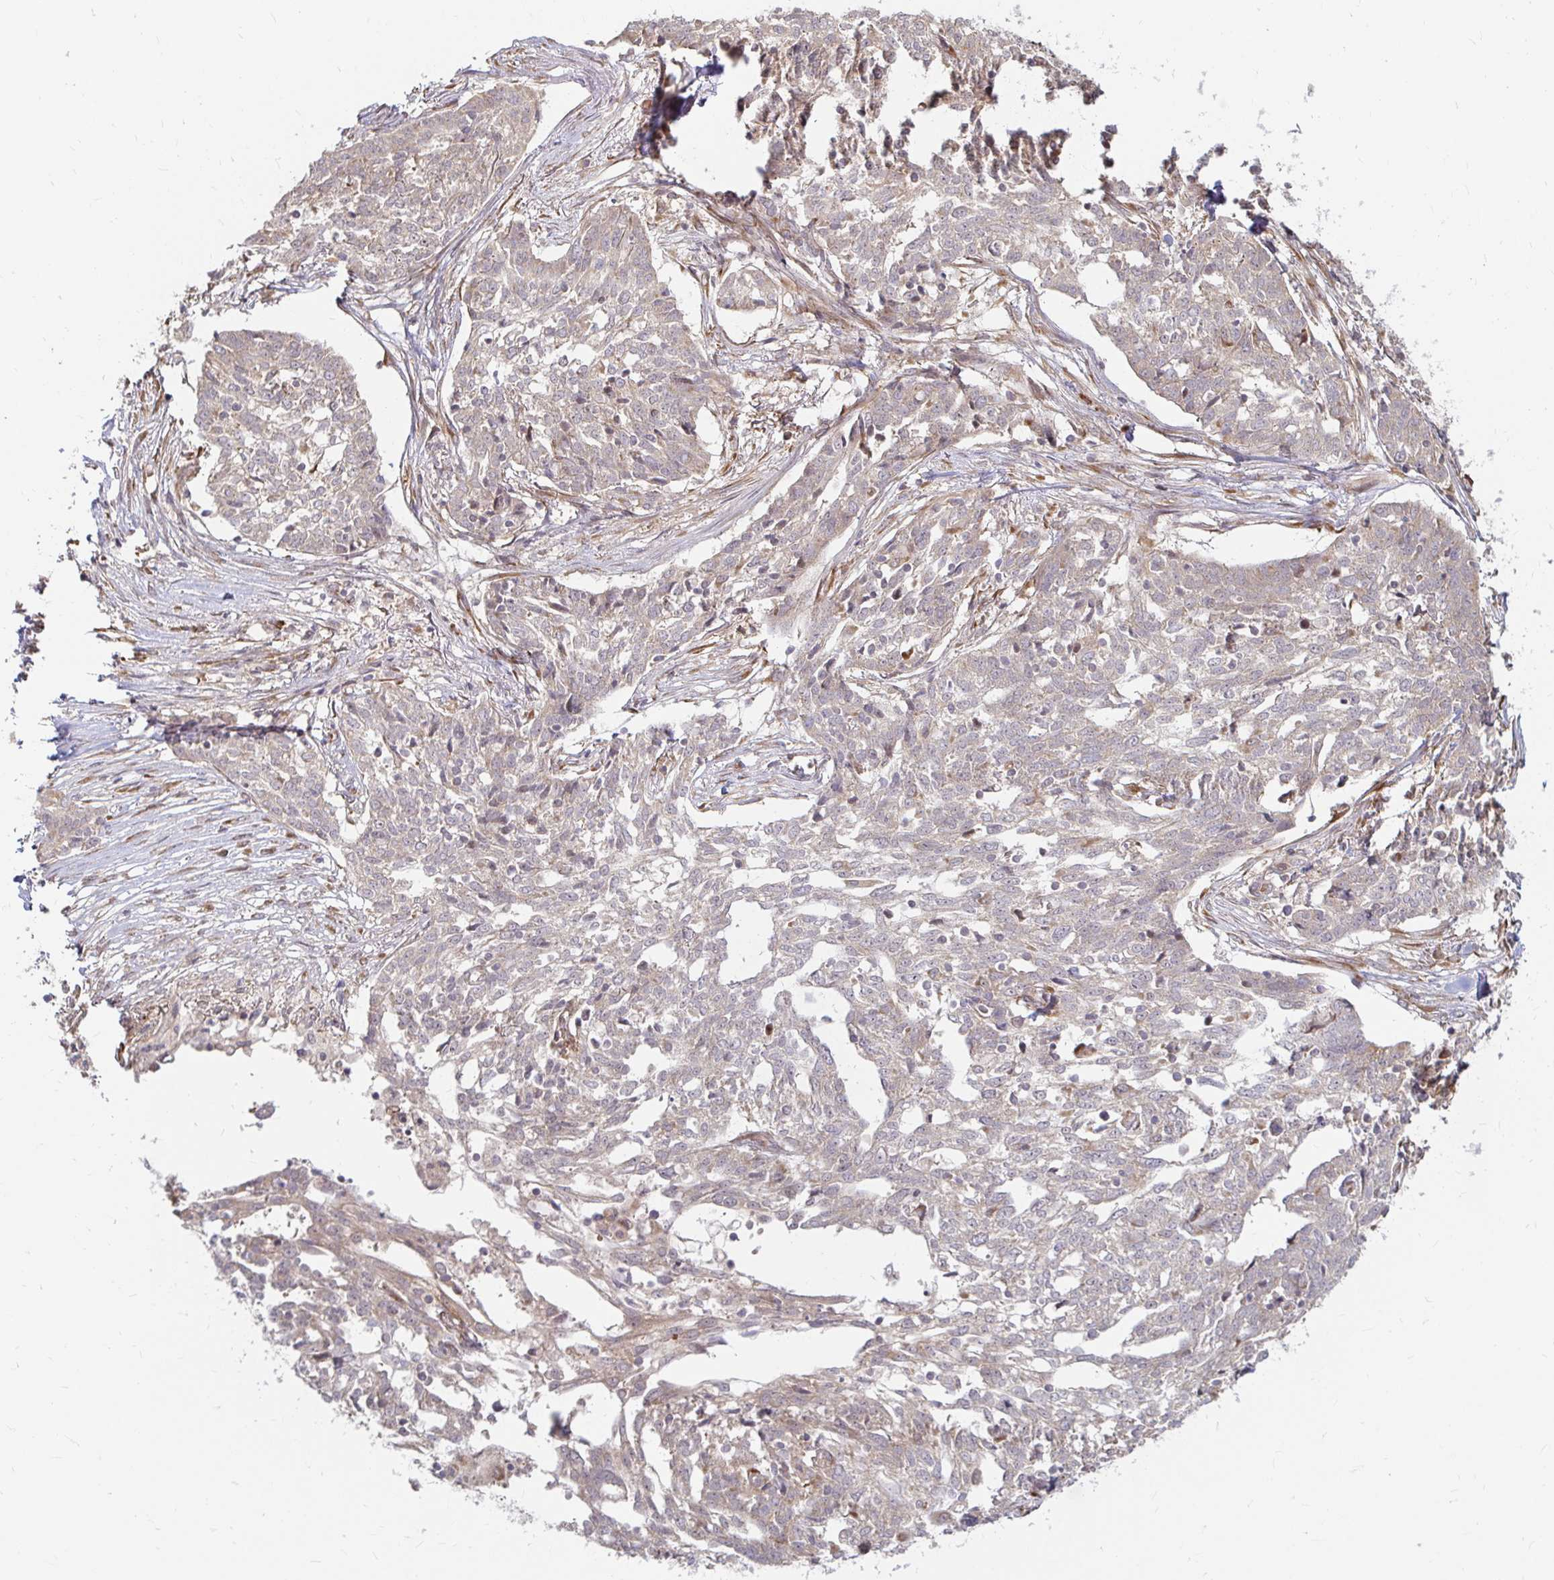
{"staining": {"intensity": "negative", "quantity": "none", "location": "none"}, "tissue": "ovarian cancer", "cell_type": "Tumor cells", "image_type": "cancer", "snomed": [{"axis": "morphology", "description": "Cystadenocarcinoma, serous, NOS"}, {"axis": "topography", "description": "Ovary"}], "caption": "High power microscopy histopathology image of an IHC image of ovarian serous cystadenocarcinoma, revealing no significant positivity in tumor cells.", "gene": "CAST", "patient": {"sex": "female", "age": 67}}